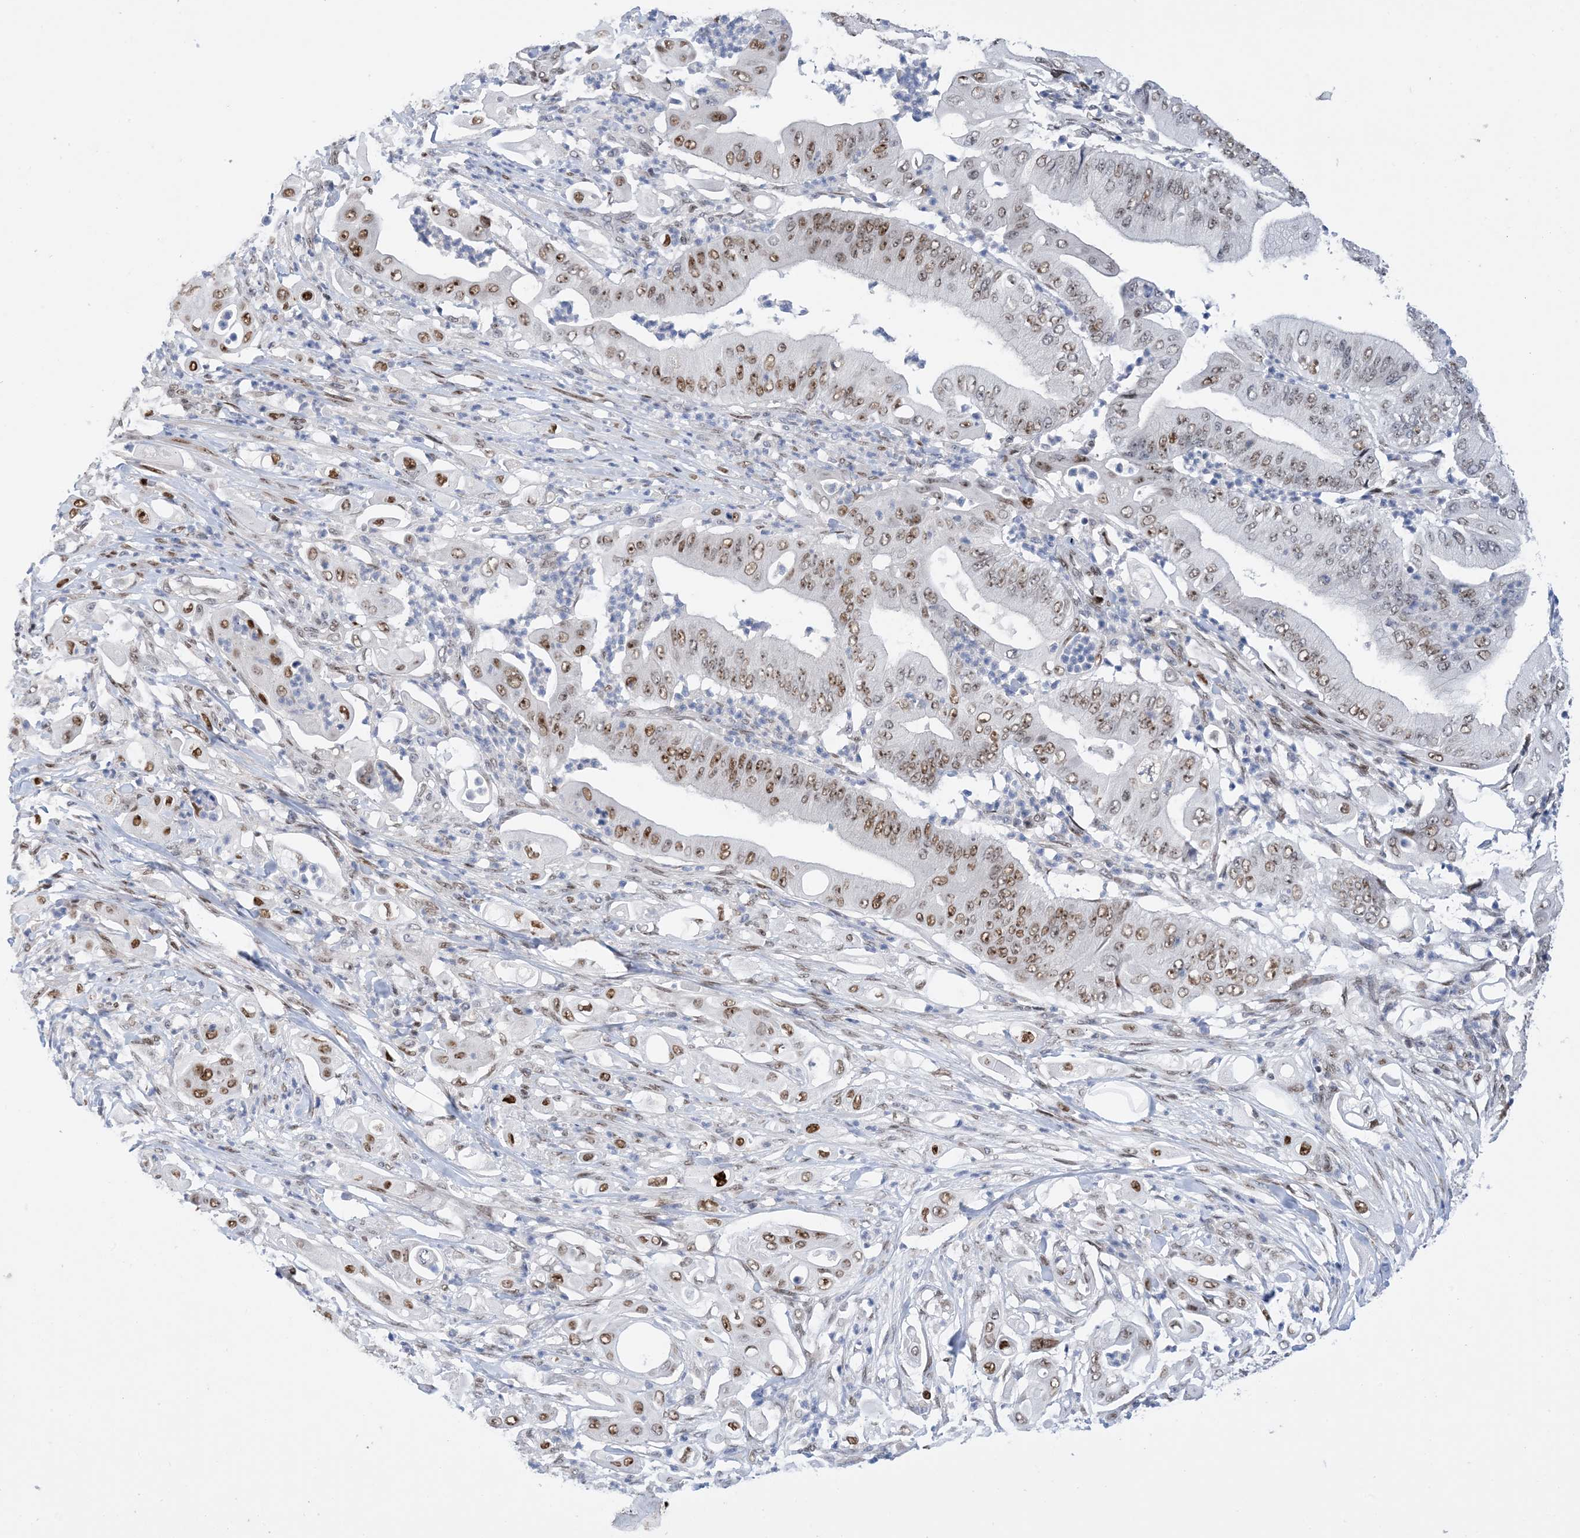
{"staining": {"intensity": "moderate", "quantity": ">75%", "location": "nuclear"}, "tissue": "pancreatic cancer", "cell_type": "Tumor cells", "image_type": "cancer", "snomed": [{"axis": "morphology", "description": "Adenocarcinoma, NOS"}, {"axis": "topography", "description": "Pancreas"}], "caption": "Immunohistochemical staining of pancreatic cancer shows medium levels of moderate nuclear protein expression in approximately >75% of tumor cells.", "gene": "TSPYL1", "patient": {"sex": "female", "age": 77}}